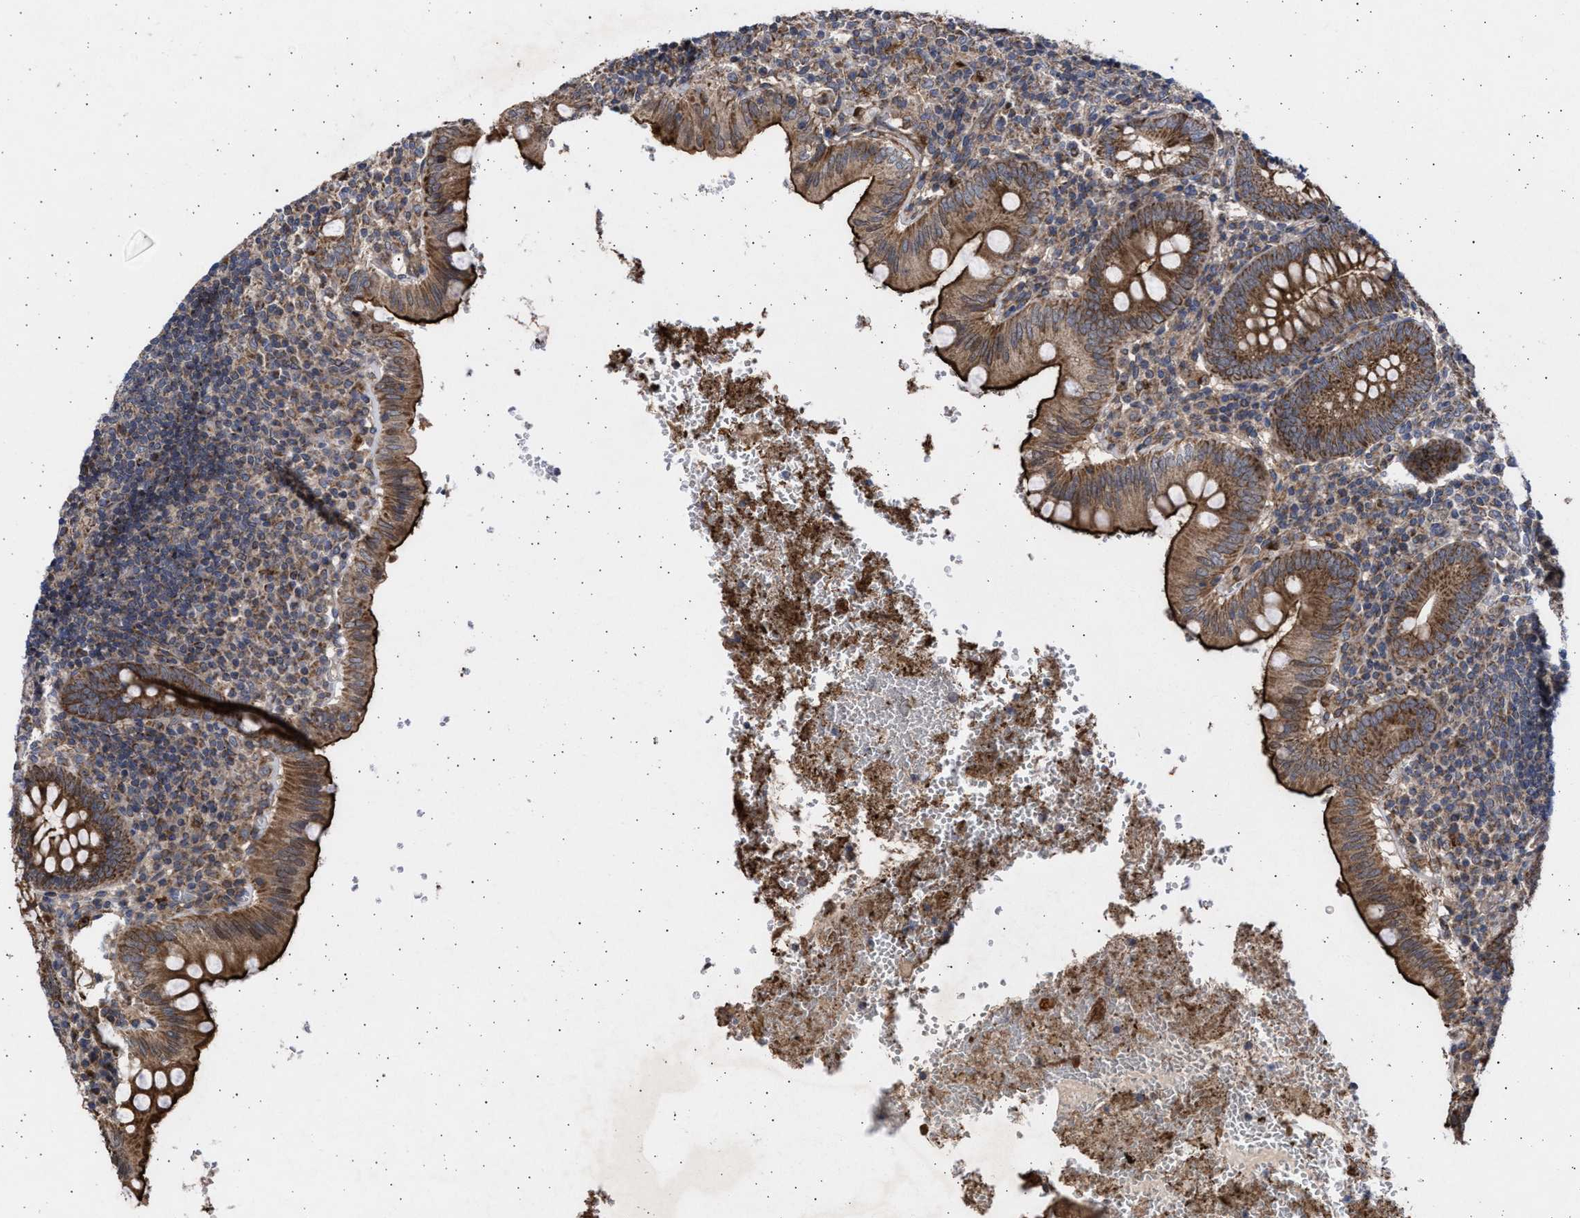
{"staining": {"intensity": "strong", "quantity": ">75%", "location": "cytoplasmic/membranous"}, "tissue": "appendix", "cell_type": "Glandular cells", "image_type": "normal", "snomed": [{"axis": "morphology", "description": "Normal tissue, NOS"}, {"axis": "topography", "description": "Appendix"}], "caption": "The histopathology image demonstrates immunohistochemical staining of unremarkable appendix. There is strong cytoplasmic/membranous positivity is appreciated in approximately >75% of glandular cells.", "gene": "TTC19", "patient": {"sex": "male", "age": 8}}